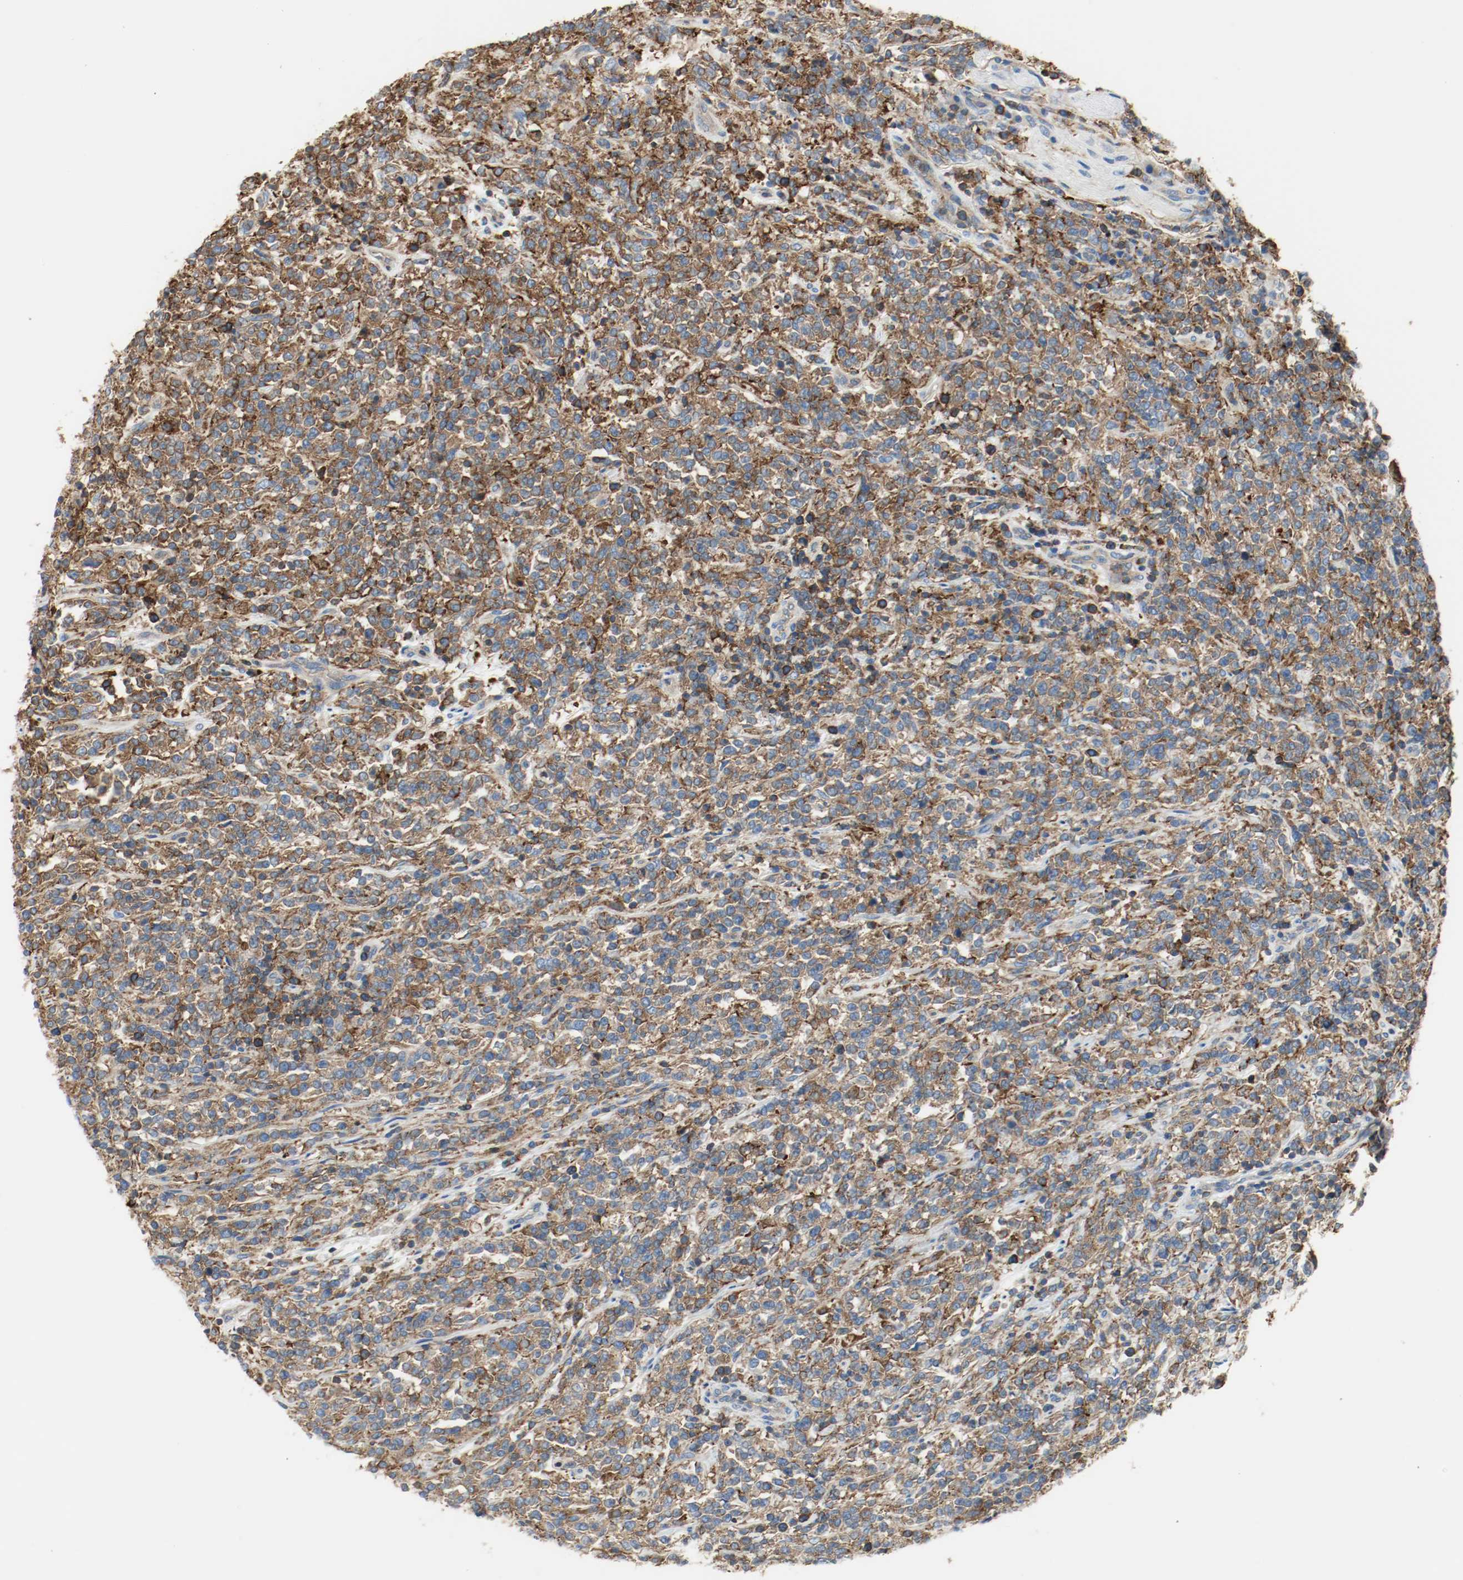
{"staining": {"intensity": "moderate", "quantity": ">75%", "location": "cytoplasmic/membranous"}, "tissue": "lymphoma", "cell_type": "Tumor cells", "image_type": "cancer", "snomed": [{"axis": "morphology", "description": "Malignant lymphoma, non-Hodgkin's type, High grade"}, {"axis": "topography", "description": "Soft tissue"}], "caption": "This image displays immunohistochemistry (IHC) staining of high-grade malignant lymphoma, non-Hodgkin's type, with medium moderate cytoplasmic/membranous expression in approximately >75% of tumor cells.", "gene": "ARPC1B", "patient": {"sex": "male", "age": 18}}